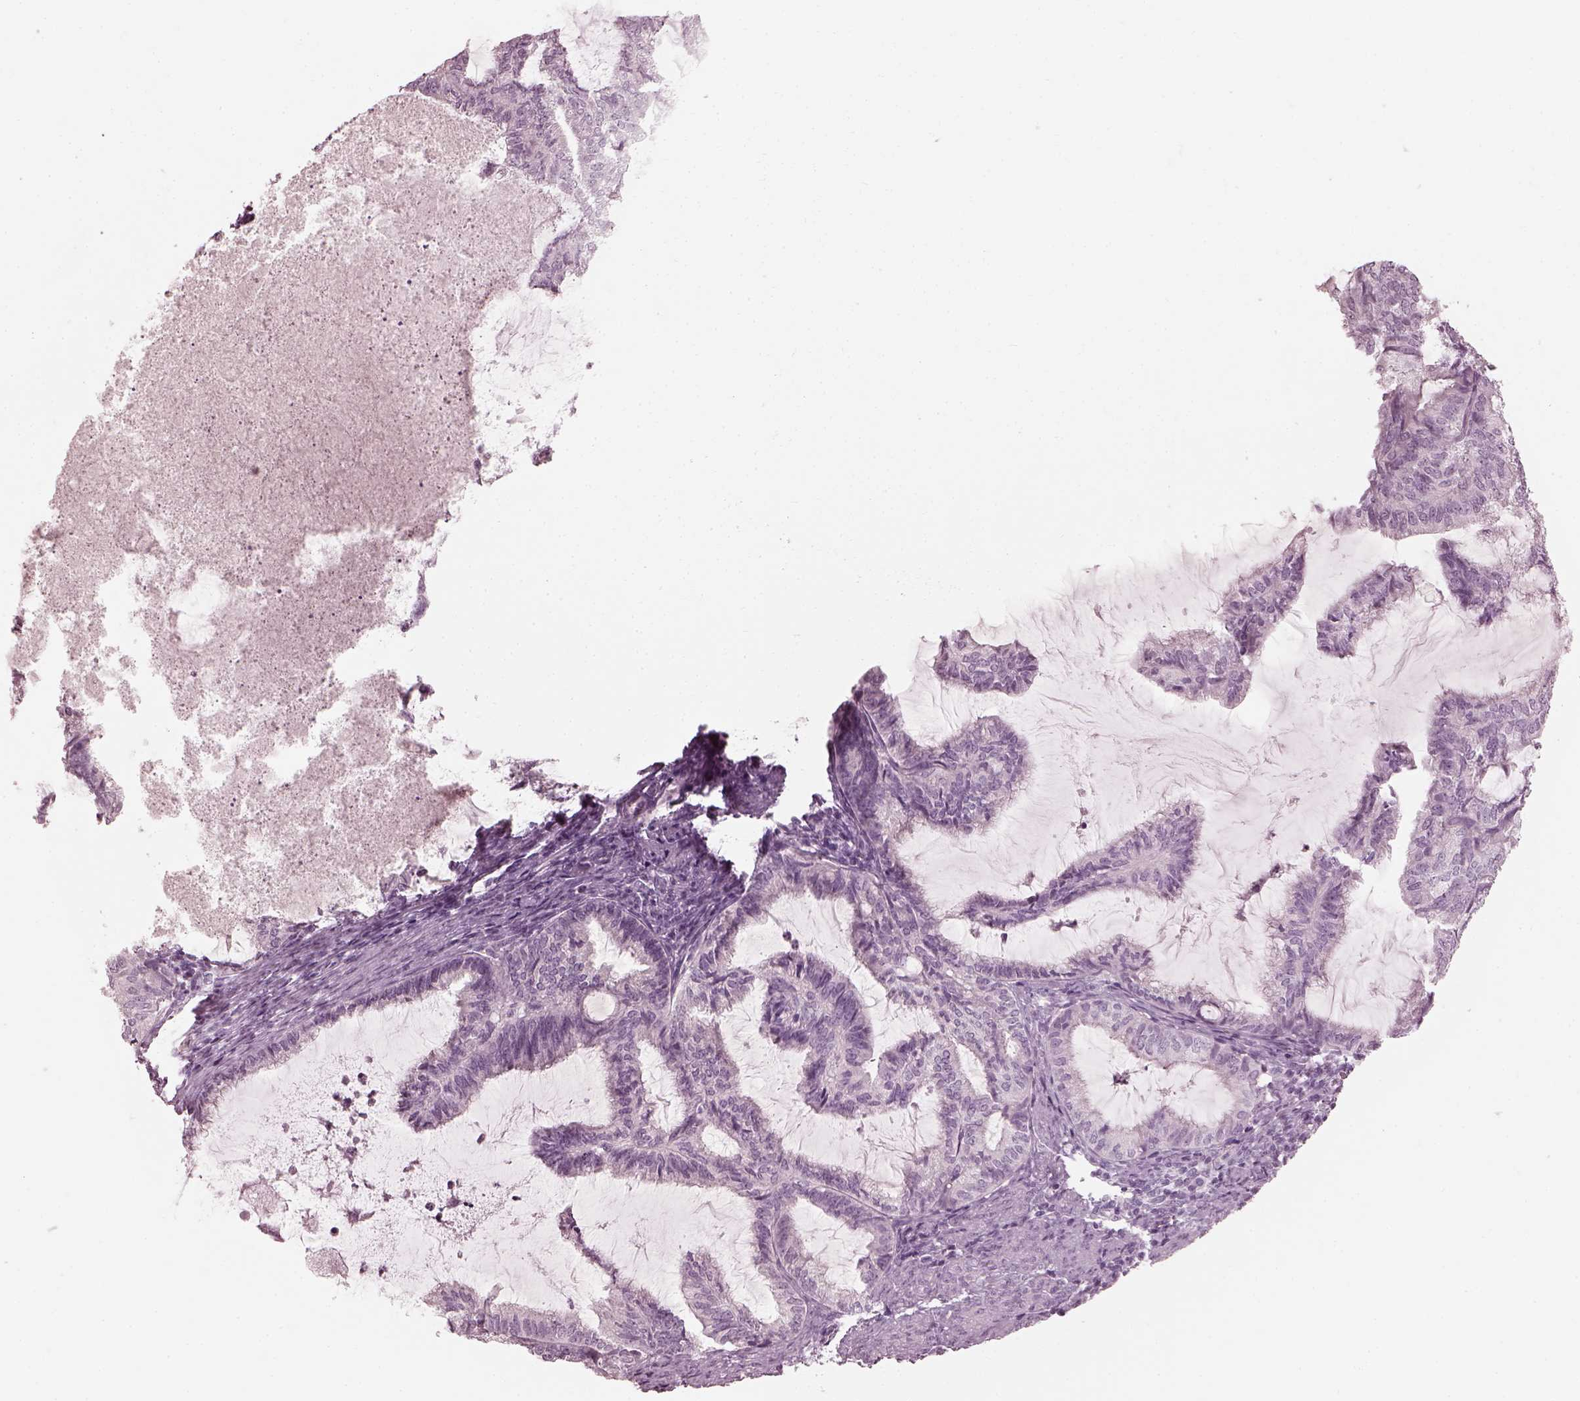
{"staining": {"intensity": "negative", "quantity": "none", "location": "none"}, "tissue": "endometrial cancer", "cell_type": "Tumor cells", "image_type": "cancer", "snomed": [{"axis": "morphology", "description": "Adenocarcinoma, NOS"}, {"axis": "topography", "description": "Endometrium"}], "caption": "This is an immunohistochemistry (IHC) photomicrograph of endometrial adenocarcinoma. There is no expression in tumor cells.", "gene": "SAXO2", "patient": {"sex": "female", "age": 86}}